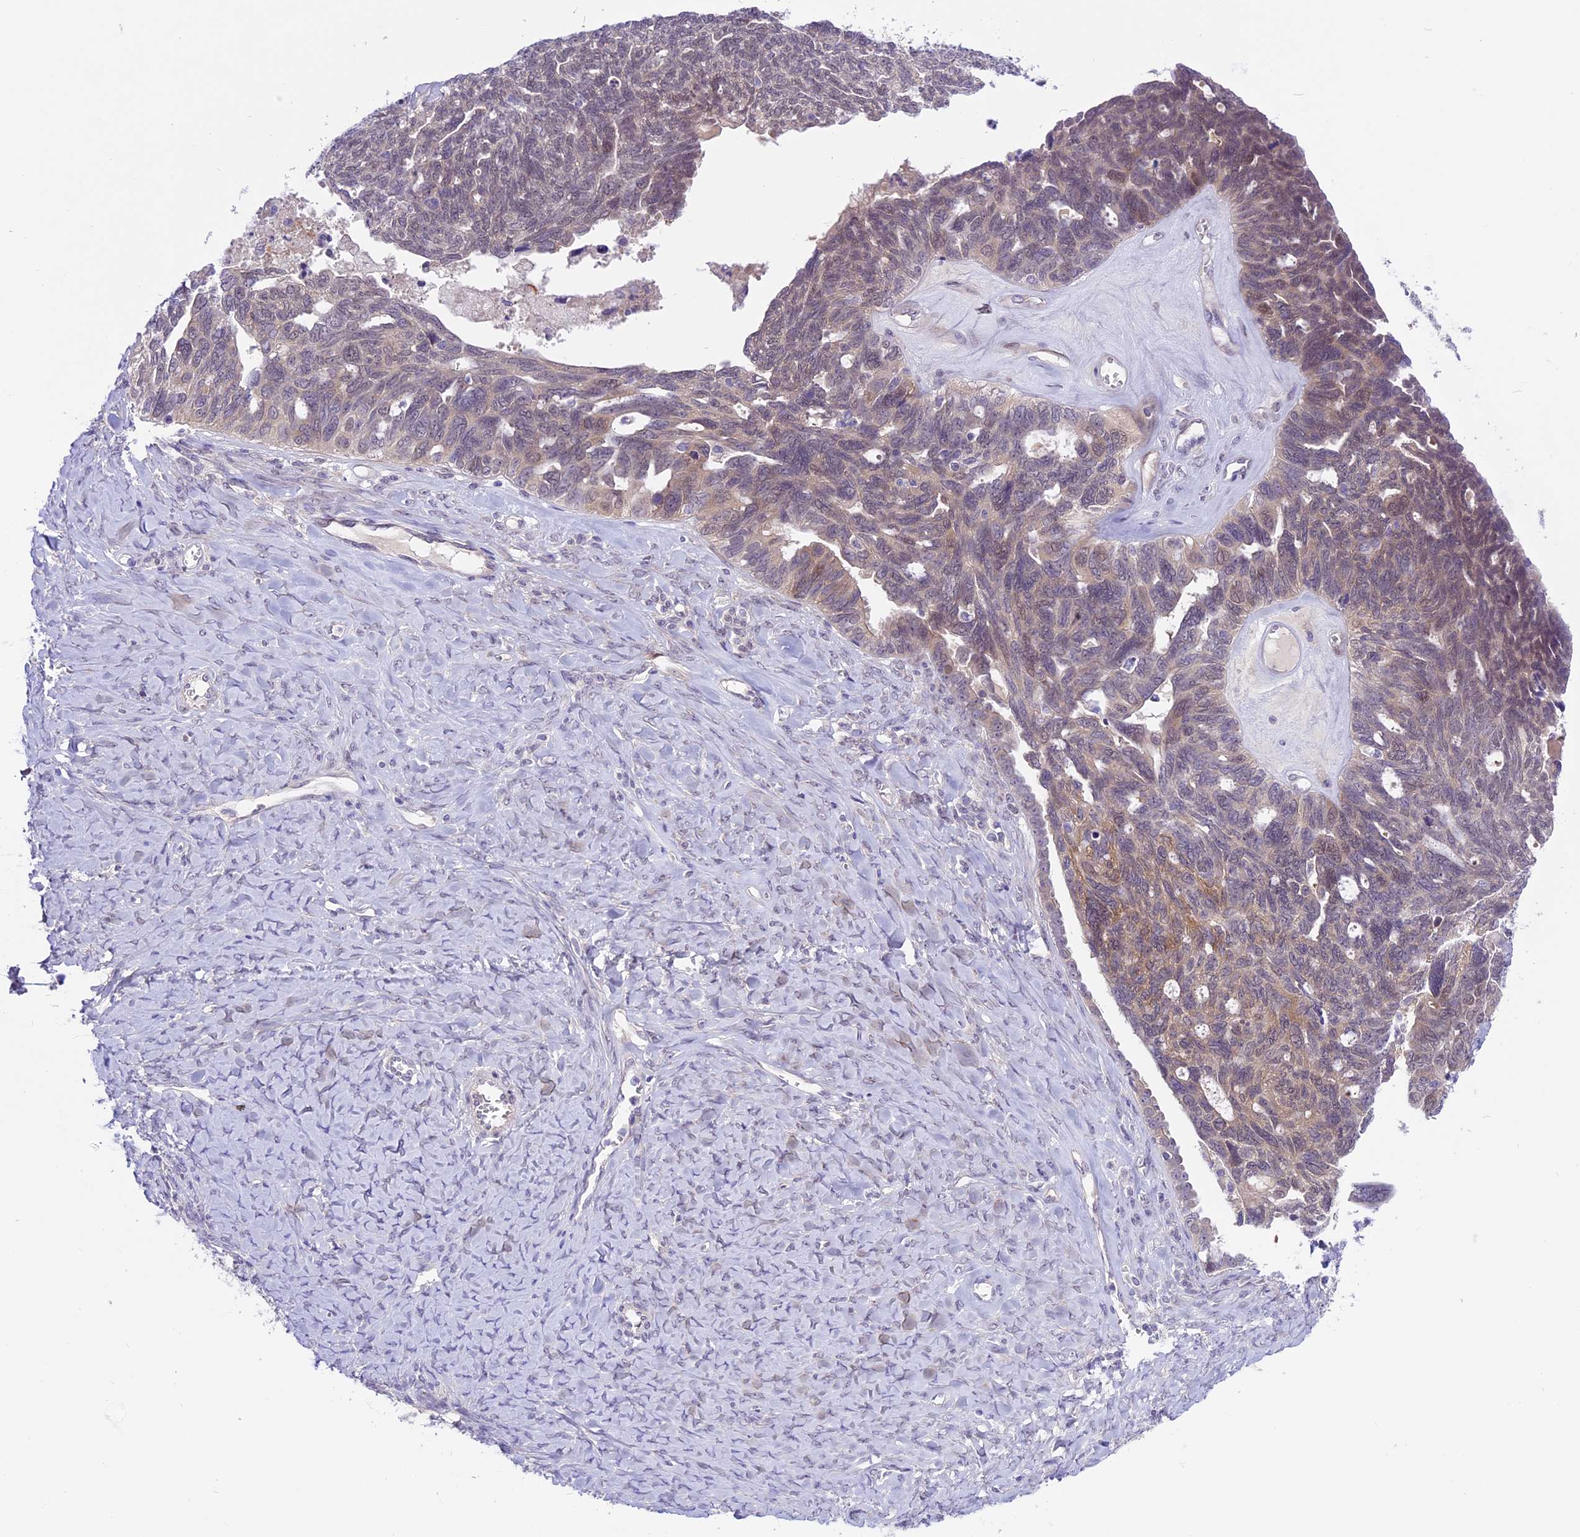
{"staining": {"intensity": "weak", "quantity": "25%-75%", "location": "cytoplasmic/membranous"}, "tissue": "ovarian cancer", "cell_type": "Tumor cells", "image_type": "cancer", "snomed": [{"axis": "morphology", "description": "Cystadenocarcinoma, serous, NOS"}, {"axis": "topography", "description": "Ovary"}], "caption": "Immunohistochemical staining of human ovarian serous cystadenocarcinoma demonstrates low levels of weak cytoplasmic/membranous staining in approximately 25%-75% of tumor cells.", "gene": "SPRED1", "patient": {"sex": "female", "age": 79}}